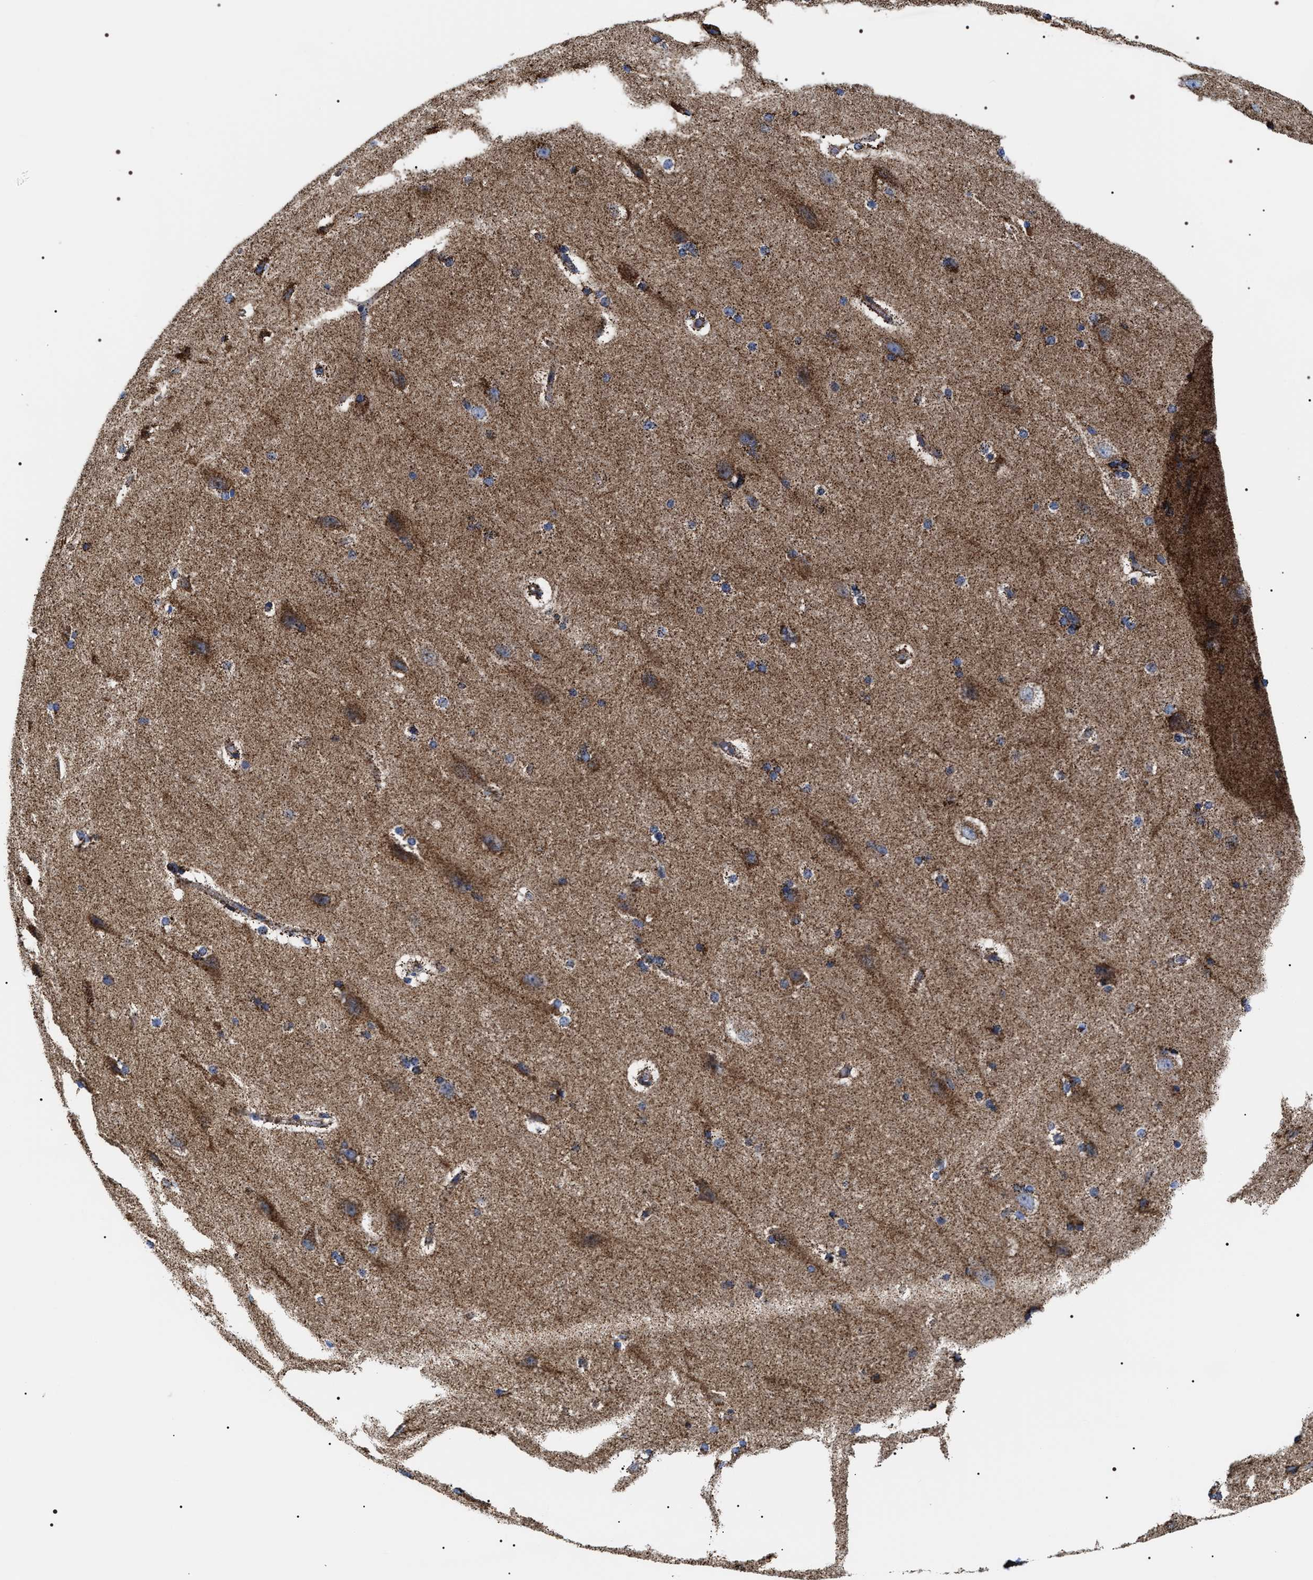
{"staining": {"intensity": "moderate", "quantity": "25%-75%", "location": "cytoplasmic/membranous"}, "tissue": "cerebral cortex", "cell_type": "Endothelial cells", "image_type": "normal", "snomed": [{"axis": "morphology", "description": "Normal tissue, NOS"}, {"axis": "topography", "description": "Cerebral cortex"}, {"axis": "topography", "description": "Hippocampus"}], "caption": "Approximately 25%-75% of endothelial cells in normal cerebral cortex display moderate cytoplasmic/membranous protein positivity as visualized by brown immunohistochemical staining.", "gene": "COG5", "patient": {"sex": "female", "age": 19}}